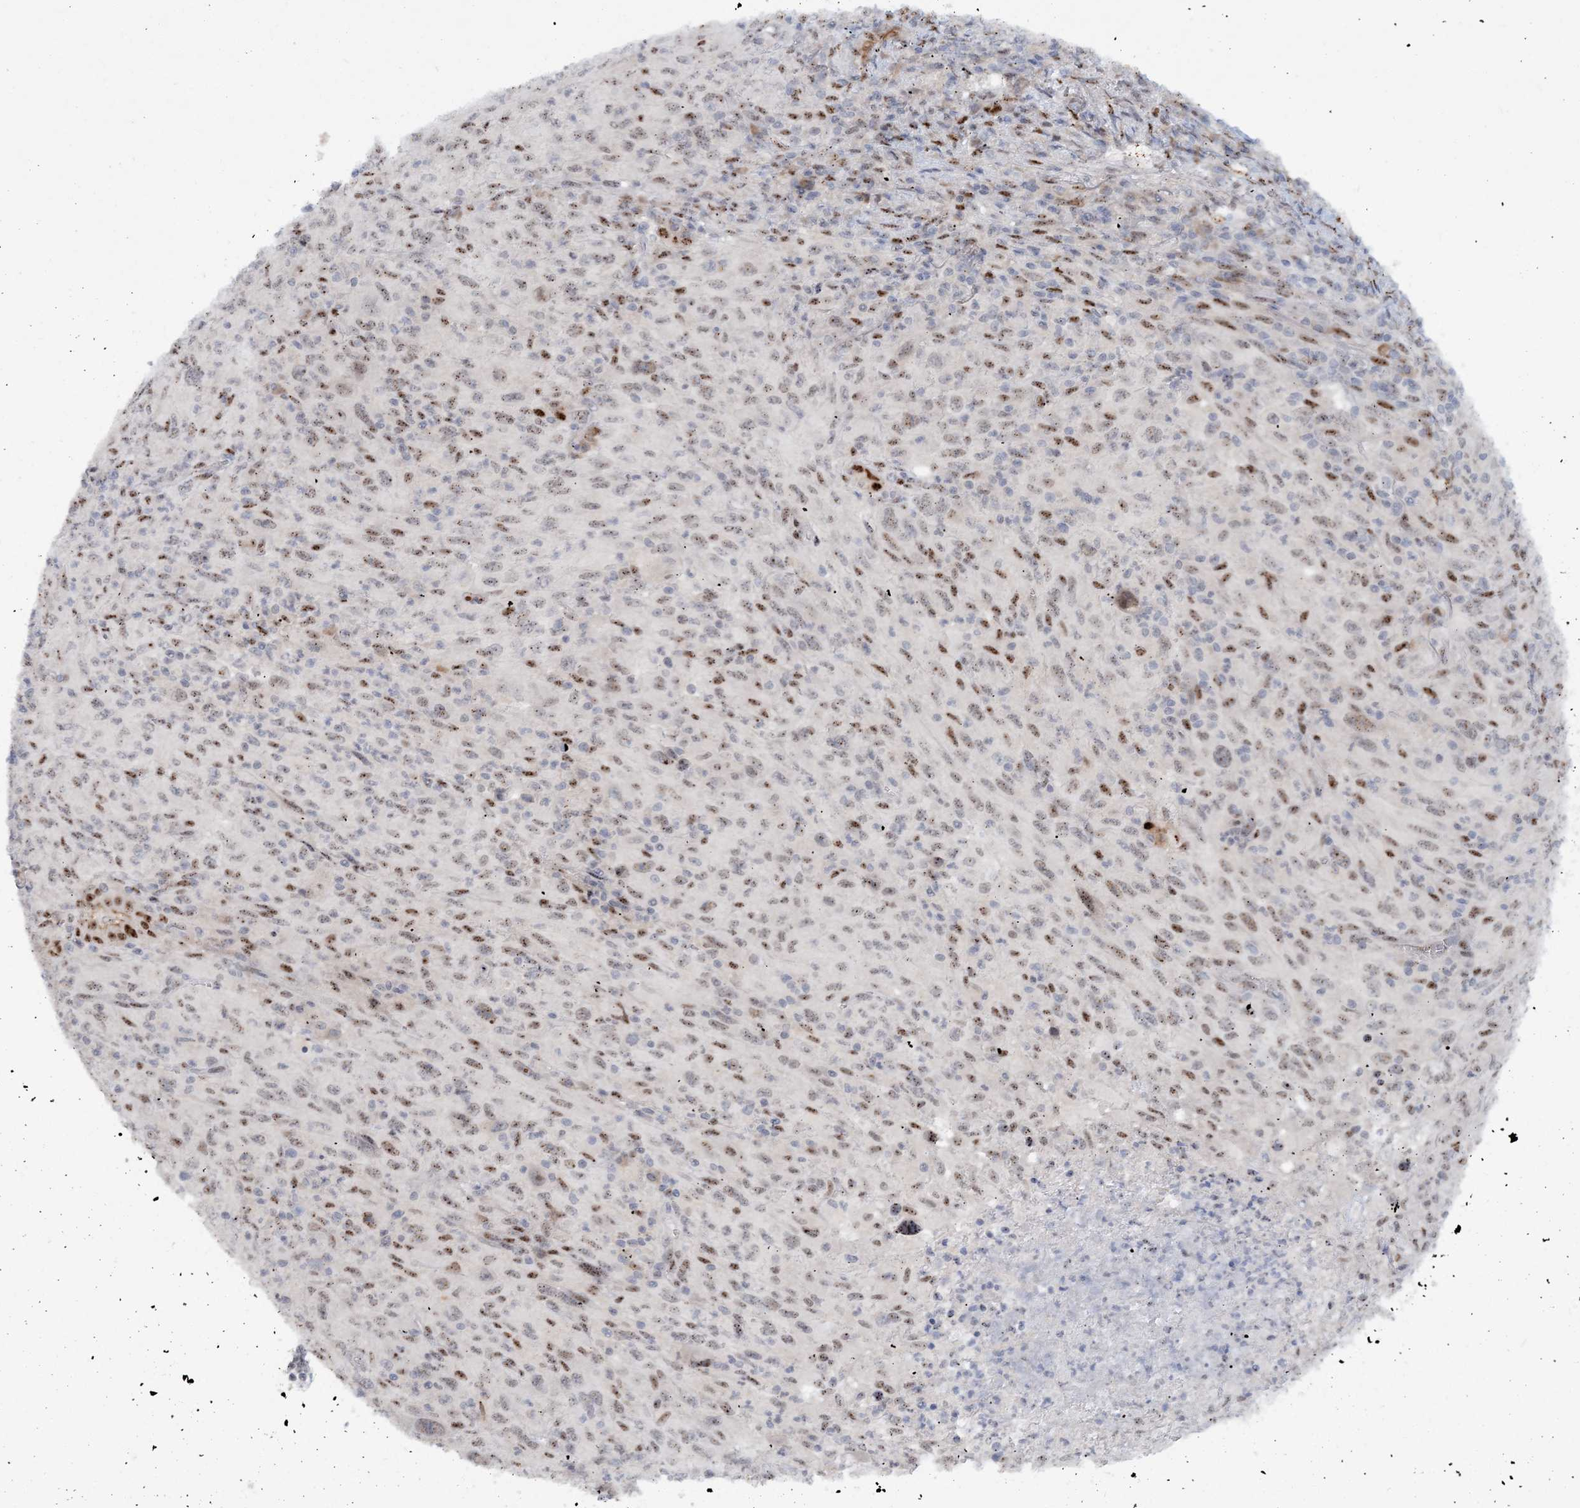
{"staining": {"intensity": "moderate", "quantity": "25%-75%", "location": "nuclear"}, "tissue": "melanoma", "cell_type": "Tumor cells", "image_type": "cancer", "snomed": [{"axis": "morphology", "description": "Malignant melanoma, Metastatic site"}, {"axis": "topography", "description": "Skin"}], "caption": "DAB (3,3'-diaminobenzidine) immunohistochemical staining of melanoma shows moderate nuclear protein staining in approximately 25%-75% of tumor cells. Using DAB (brown) and hematoxylin (blue) stains, captured at high magnification using brightfield microscopy.", "gene": "GIN1", "patient": {"sex": "female", "age": 56}}